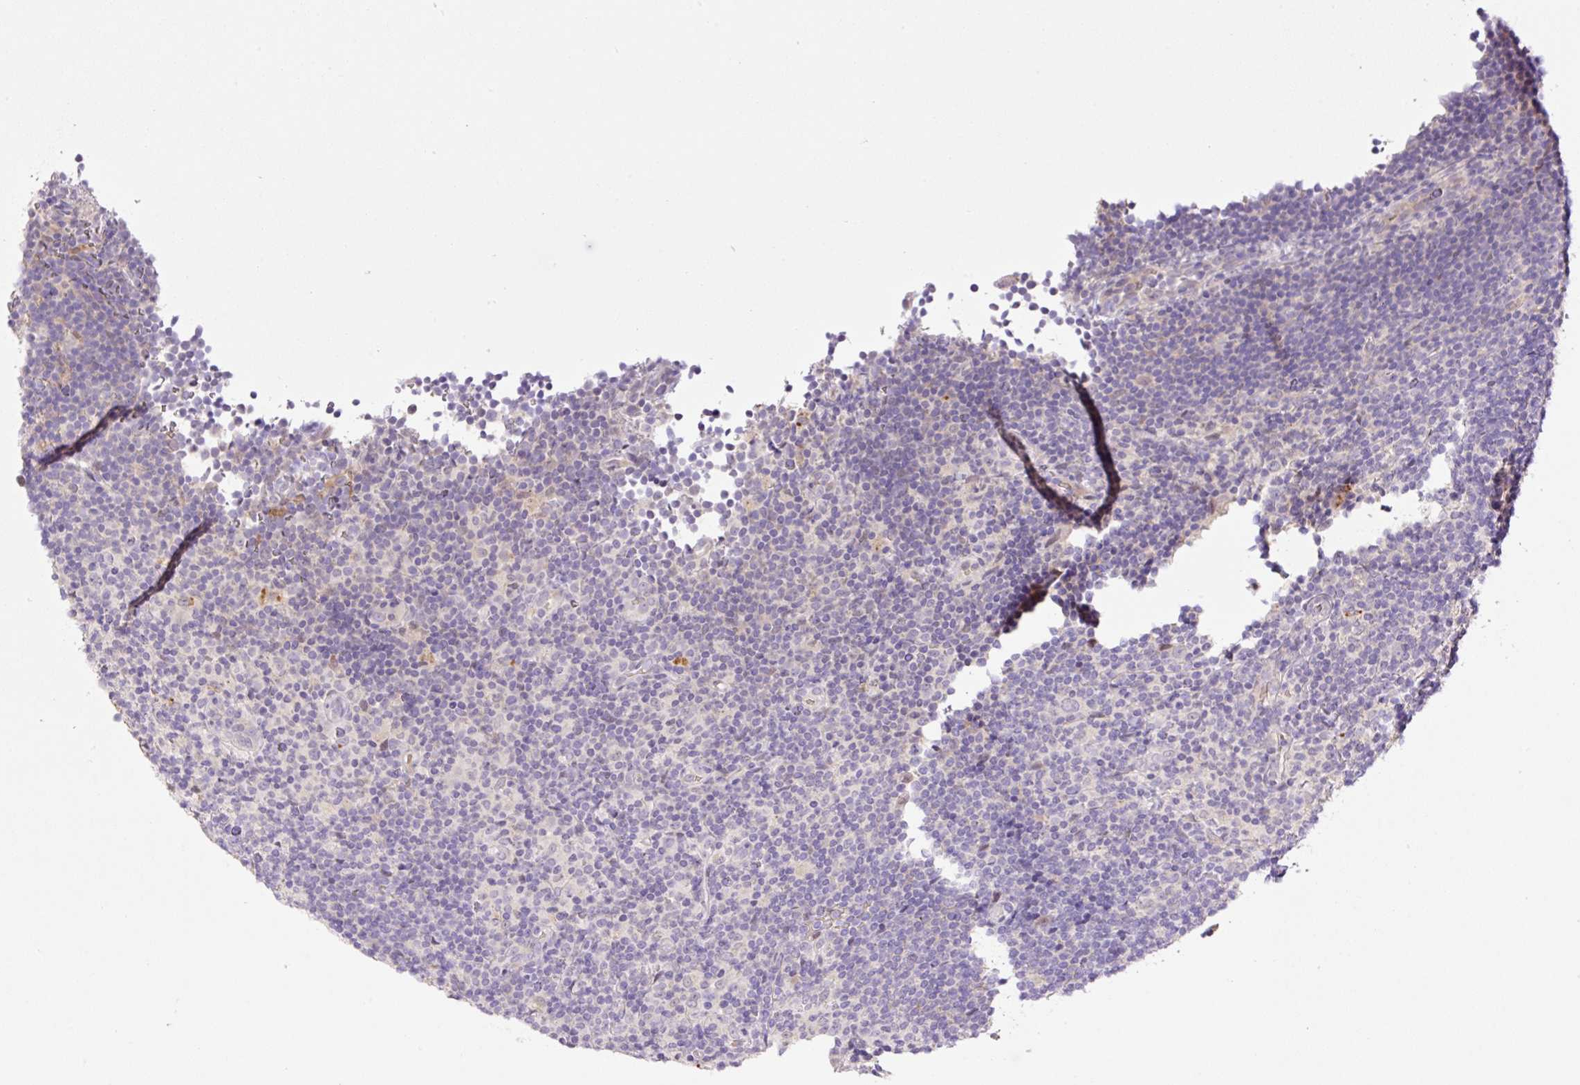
{"staining": {"intensity": "negative", "quantity": "none", "location": "none"}, "tissue": "lymphoma", "cell_type": "Tumor cells", "image_type": "cancer", "snomed": [{"axis": "morphology", "description": "Hodgkin's disease, NOS"}, {"axis": "topography", "description": "Lymph node"}], "caption": "A histopathology image of Hodgkin's disease stained for a protein reveals no brown staining in tumor cells. (Immunohistochemistry (ihc), brightfield microscopy, high magnification).", "gene": "HABP4", "patient": {"sex": "female", "age": 57}}